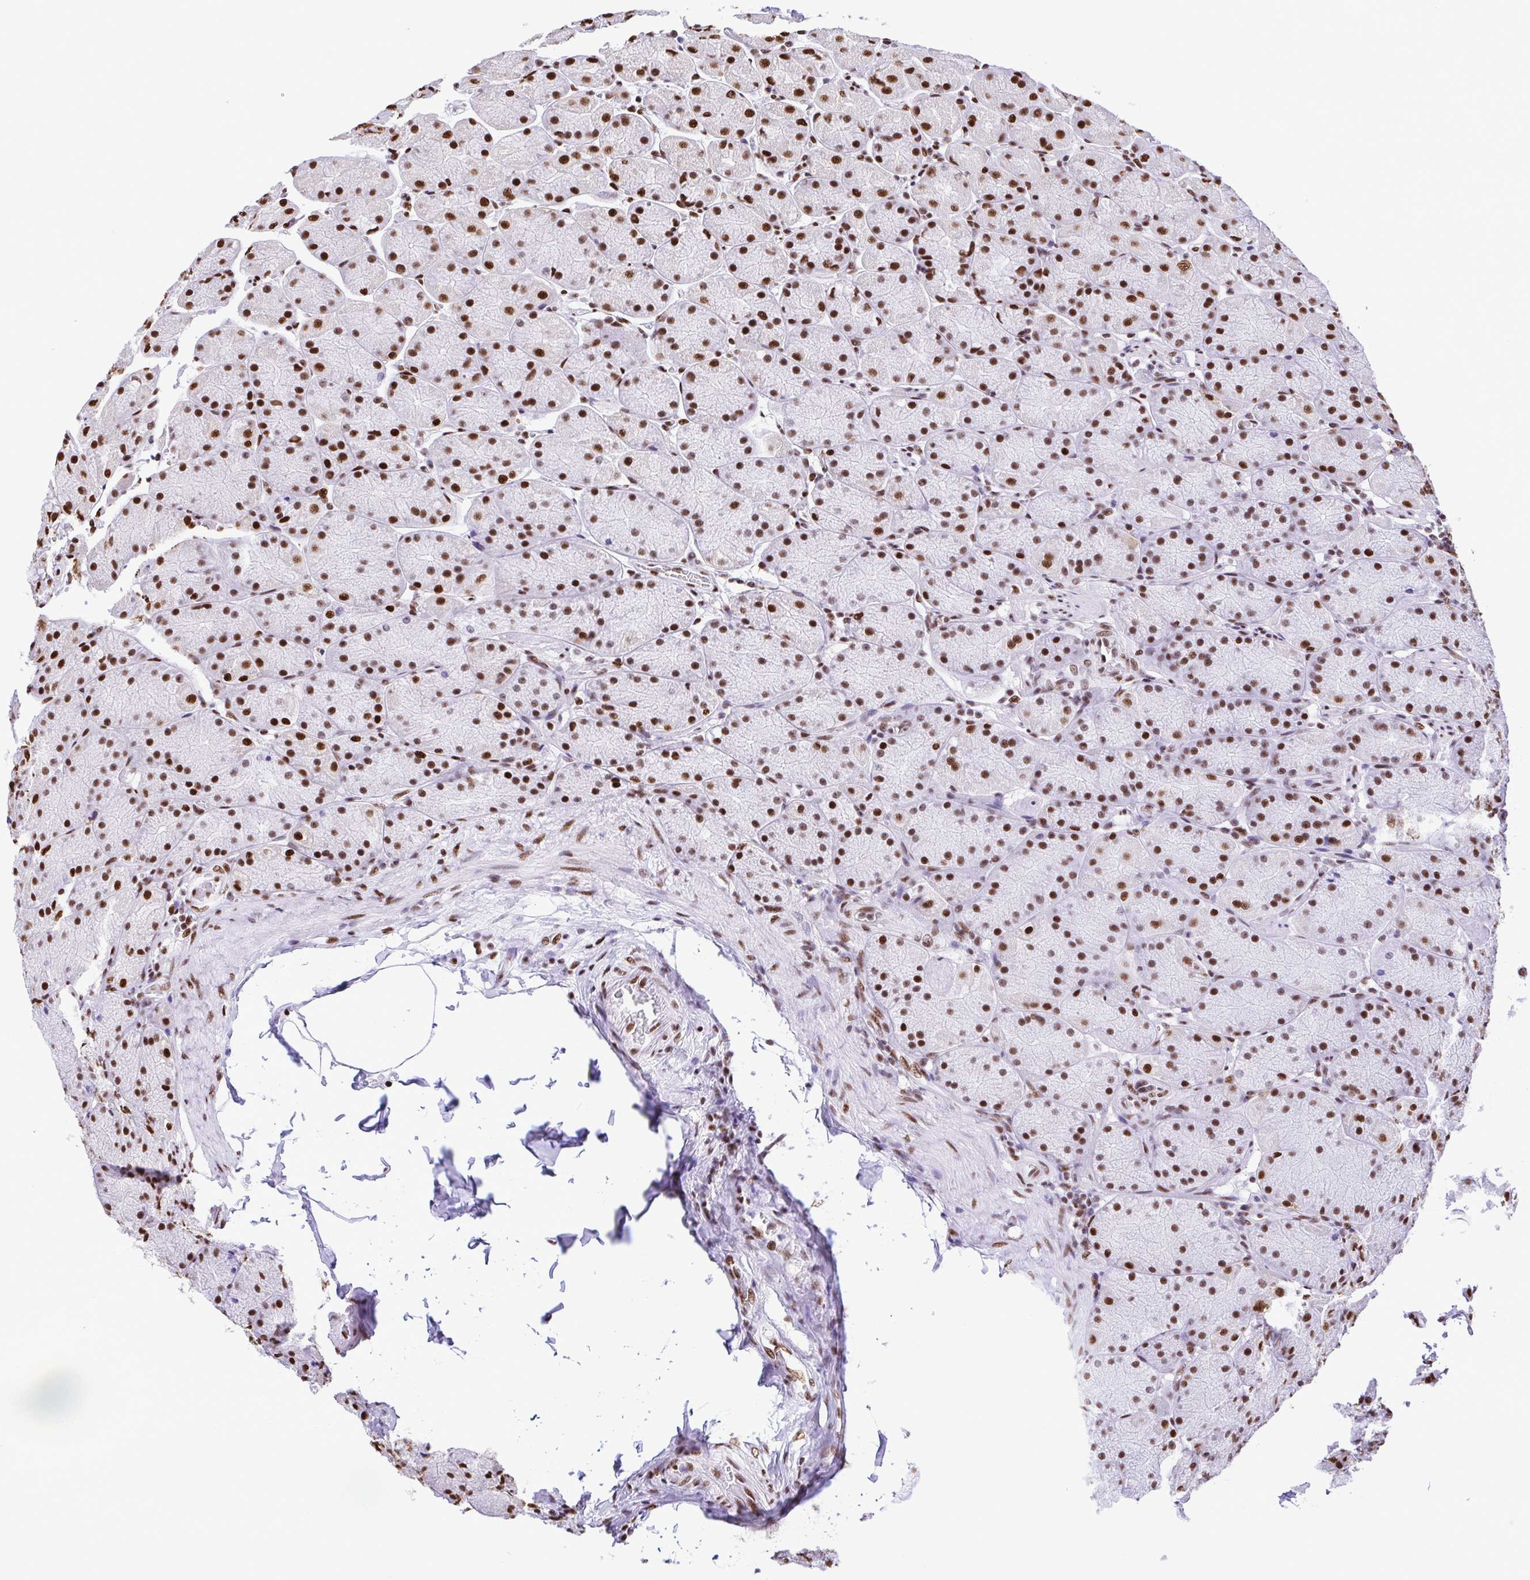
{"staining": {"intensity": "strong", "quantity": "25%-75%", "location": "nuclear"}, "tissue": "stomach", "cell_type": "Glandular cells", "image_type": "normal", "snomed": [{"axis": "morphology", "description": "Normal tissue, NOS"}, {"axis": "topography", "description": "Stomach, upper"}], "caption": "This histopathology image displays IHC staining of normal human stomach, with high strong nuclear expression in about 25%-75% of glandular cells.", "gene": "TRIM28", "patient": {"sex": "female", "age": 56}}